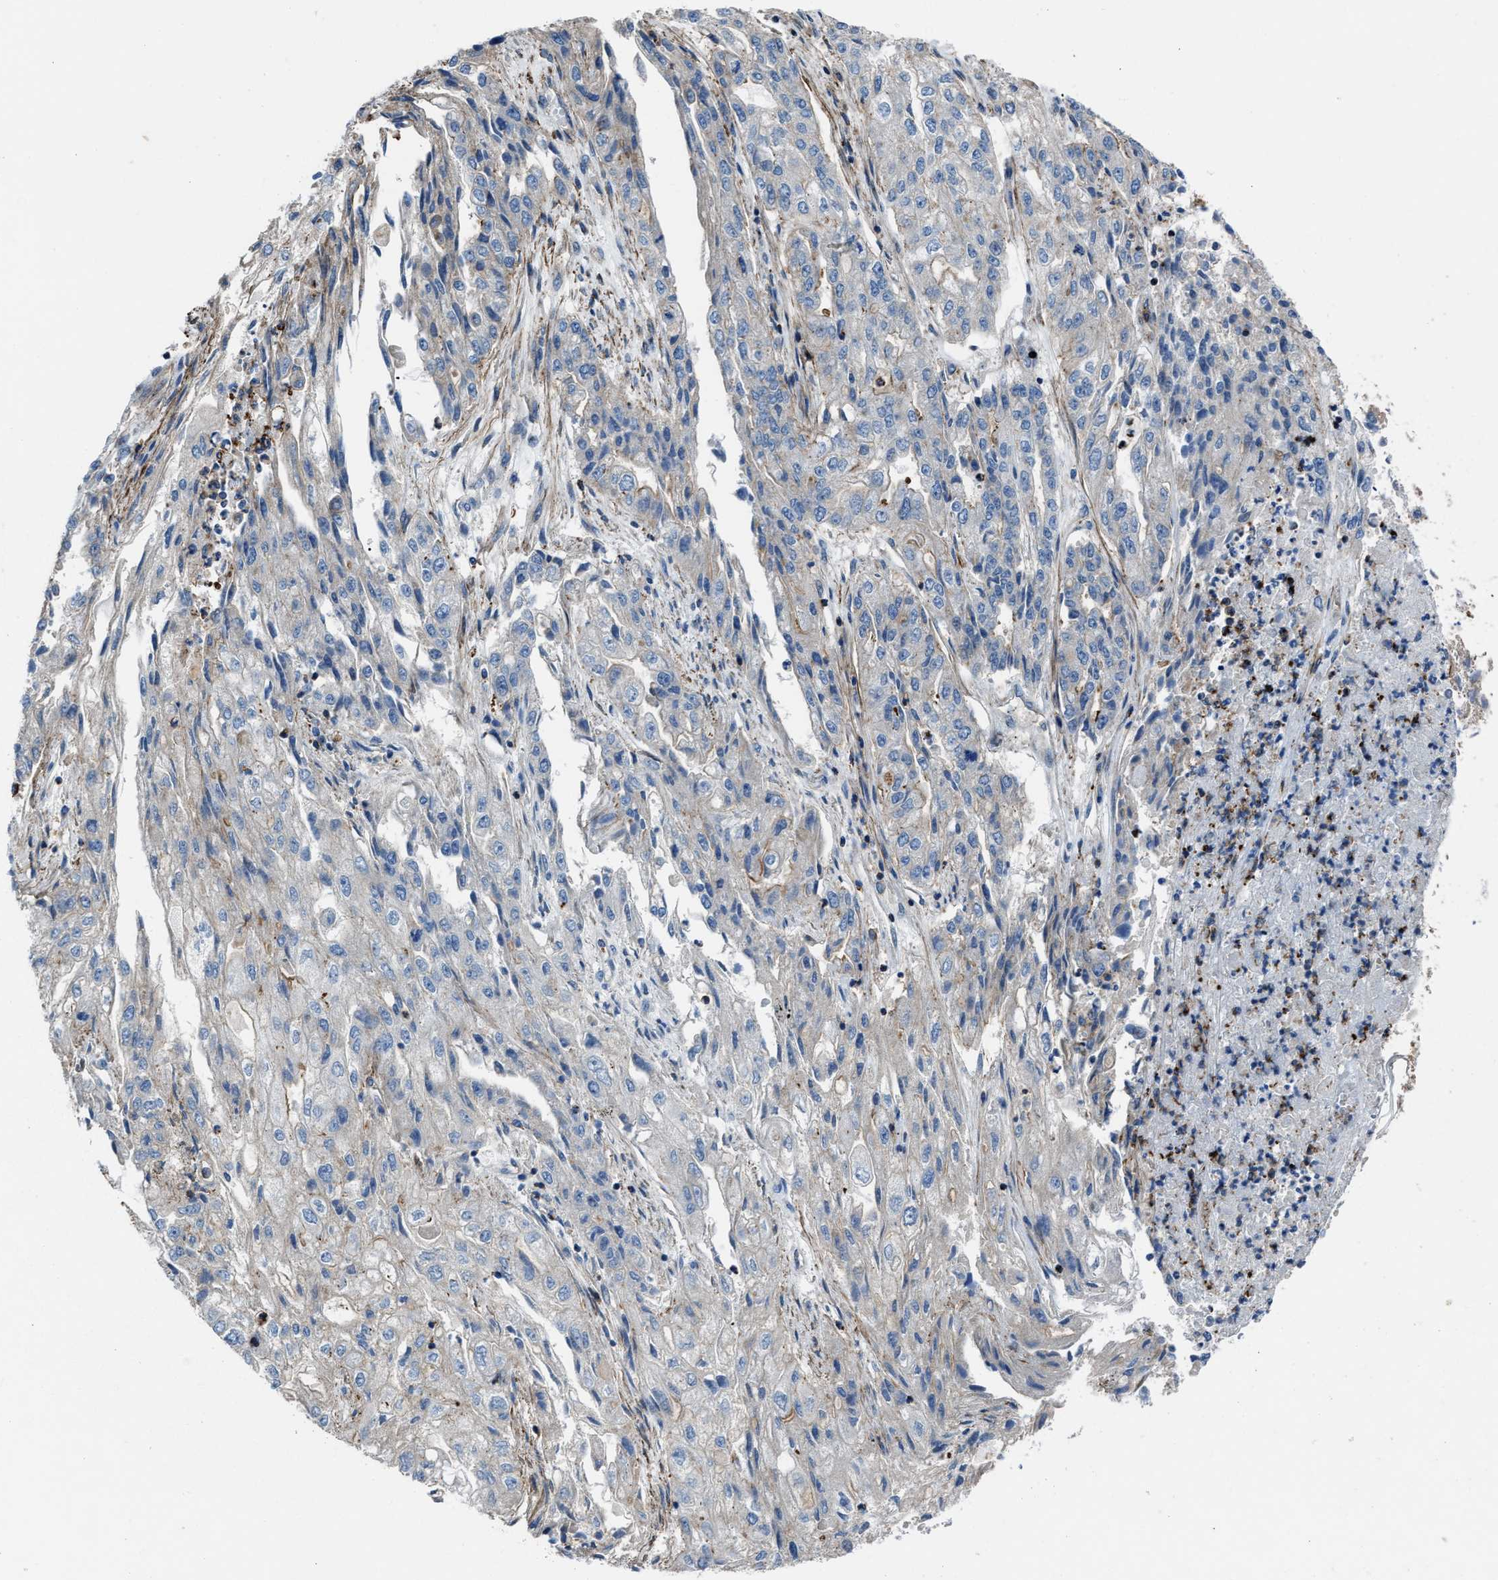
{"staining": {"intensity": "negative", "quantity": "none", "location": "none"}, "tissue": "endometrial cancer", "cell_type": "Tumor cells", "image_type": "cancer", "snomed": [{"axis": "morphology", "description": "Adenocarcinoma, NOS"}, {"axis": "topography", "description": "Endometrium"}], "caption": "There is no significant positivity in tumor cells of endometrial adenocarcinoma.", "gene": "AGPAT2", "patient": {"sex": "female", "age": 49}}